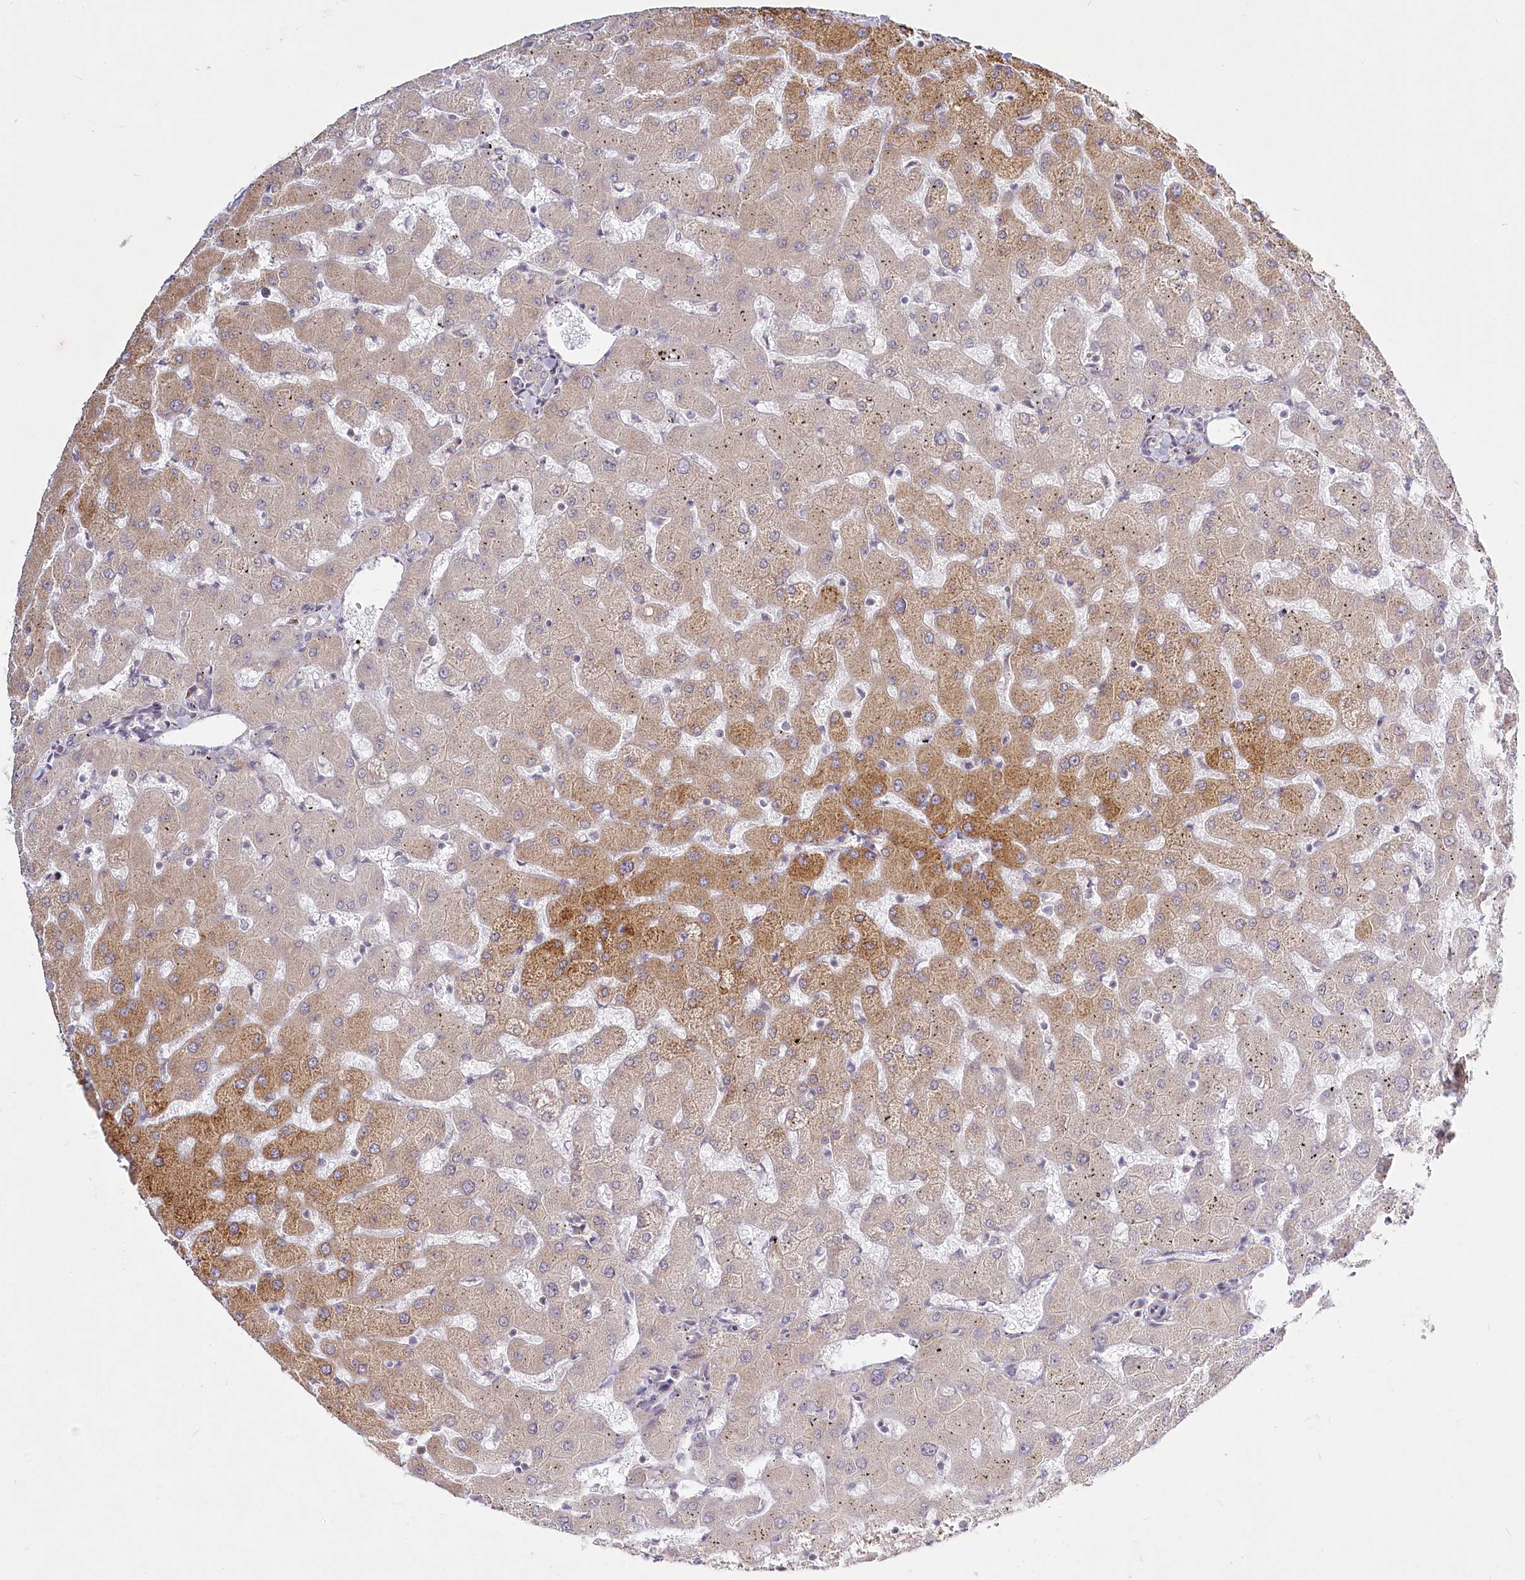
{"staining": {"intensity": "negative", "quantity": "none", "location": "none"}, "tissue": "liver", "cell_type": "Cholangiocytes", "image_type": "normal", "snomed": [{"axis": "morphology", "description": "Normal tissue, NOS"}, {"axis": "topography", "description": "Liver"}], "caption": "High power microscopy image of an immunohistochemistry (IHC) histopathology image of benign liver, revealing no significant expression in cholangiocytes.", "gene": "SPINK13", "patient": {"sex": "female", "age": 63}}